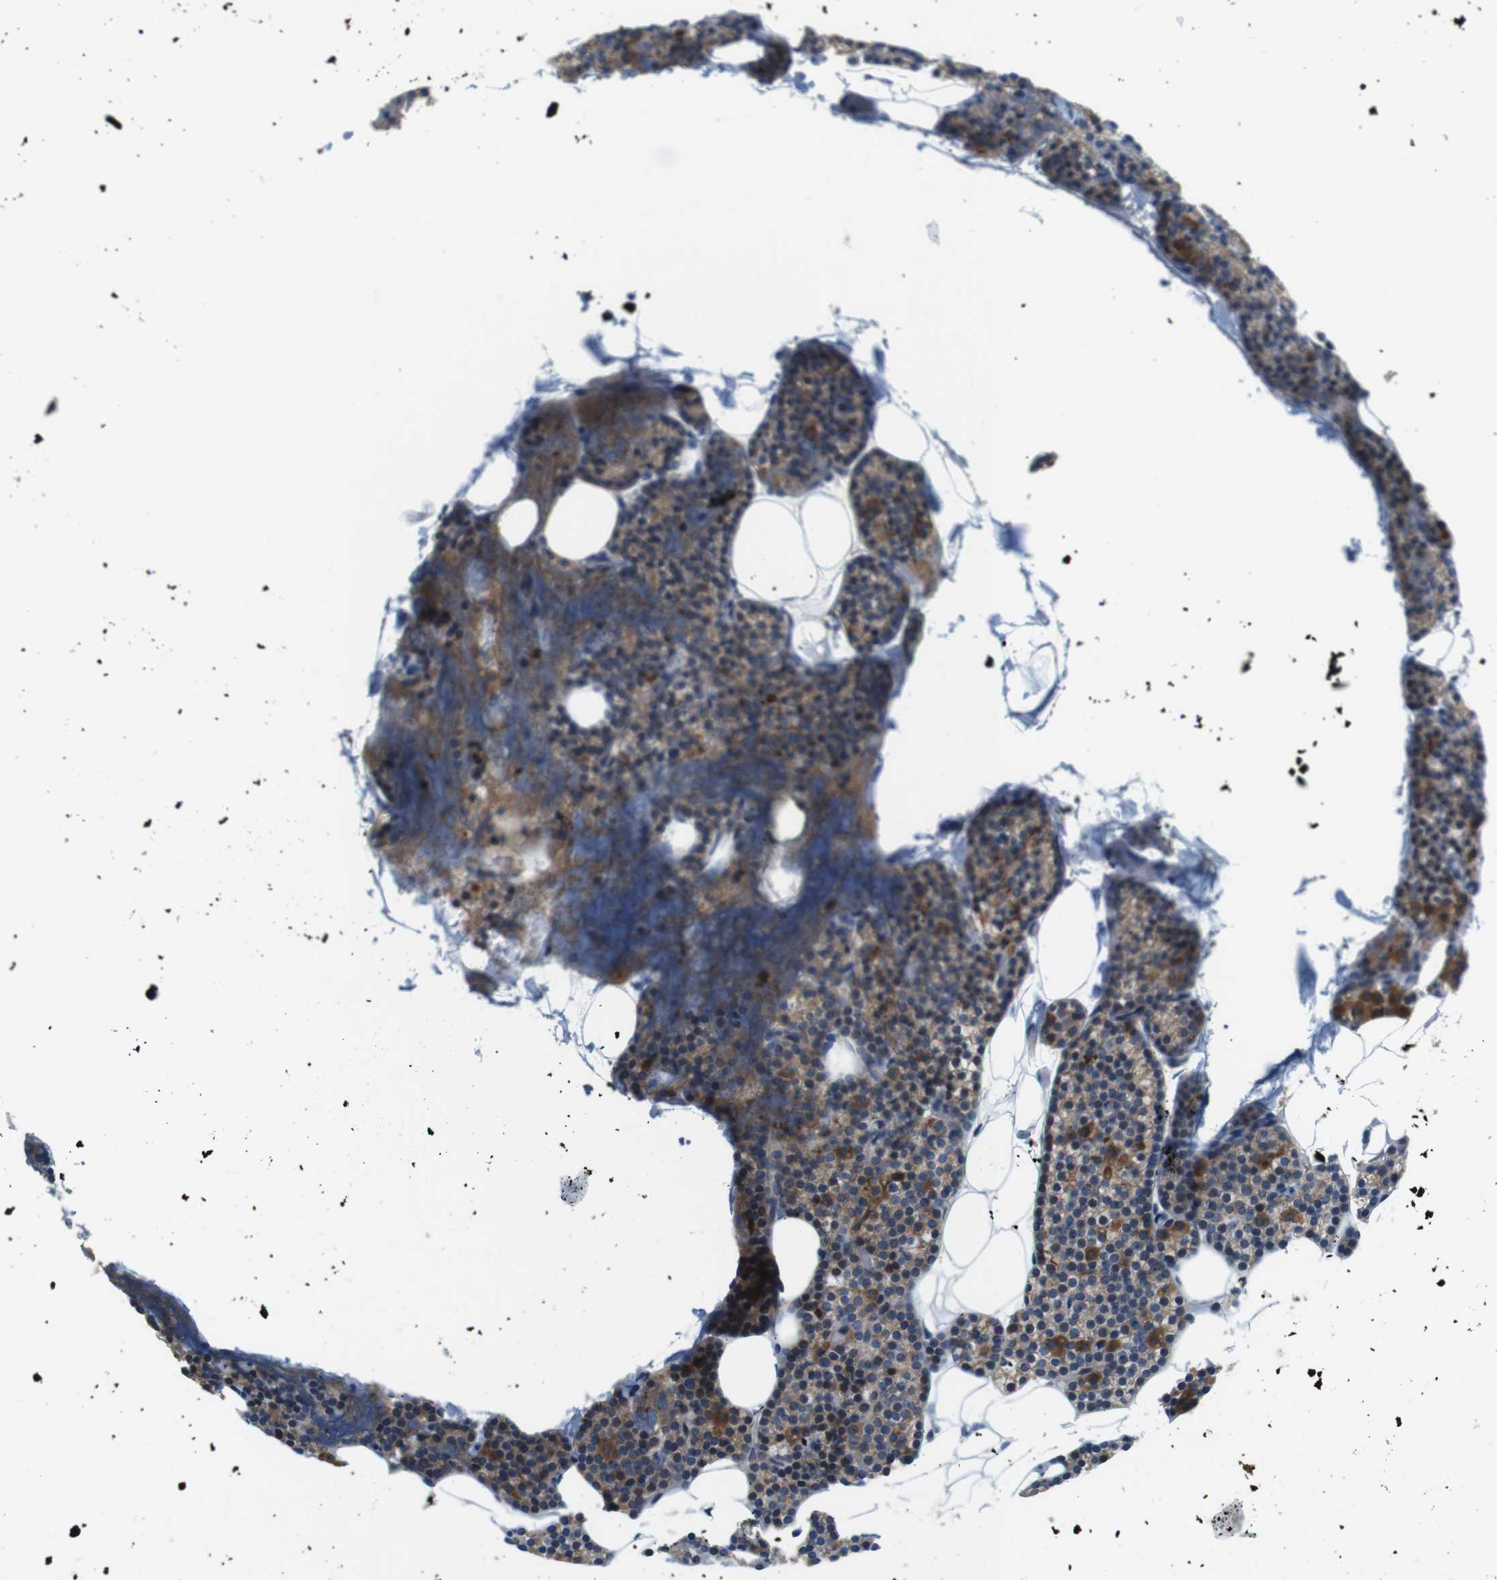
{"staining": {"intensity": "moderate", "quantity": ">75%", "location": "cytoplasmic/membranous"}, "tissue": "parathyroid gland", "cell_type": "Glandular cells", "image_type": "normal", "snomed": [{"axis": "morphology", "description": "Normal tissue, NOS"}, {"axis": "morphology", "description": "Adenoma, NOS"}, {"axis": "topography", "description": "Parathyroid gland"}], "caption": "Immunohistochemical staining of unremarkable human parathyroid gland displays moderate cytoplasmic/membranous protein staining in about >75% of glandular cells.", "gene": "PALD1", "patient": {"sex": "female", "age": 51}}